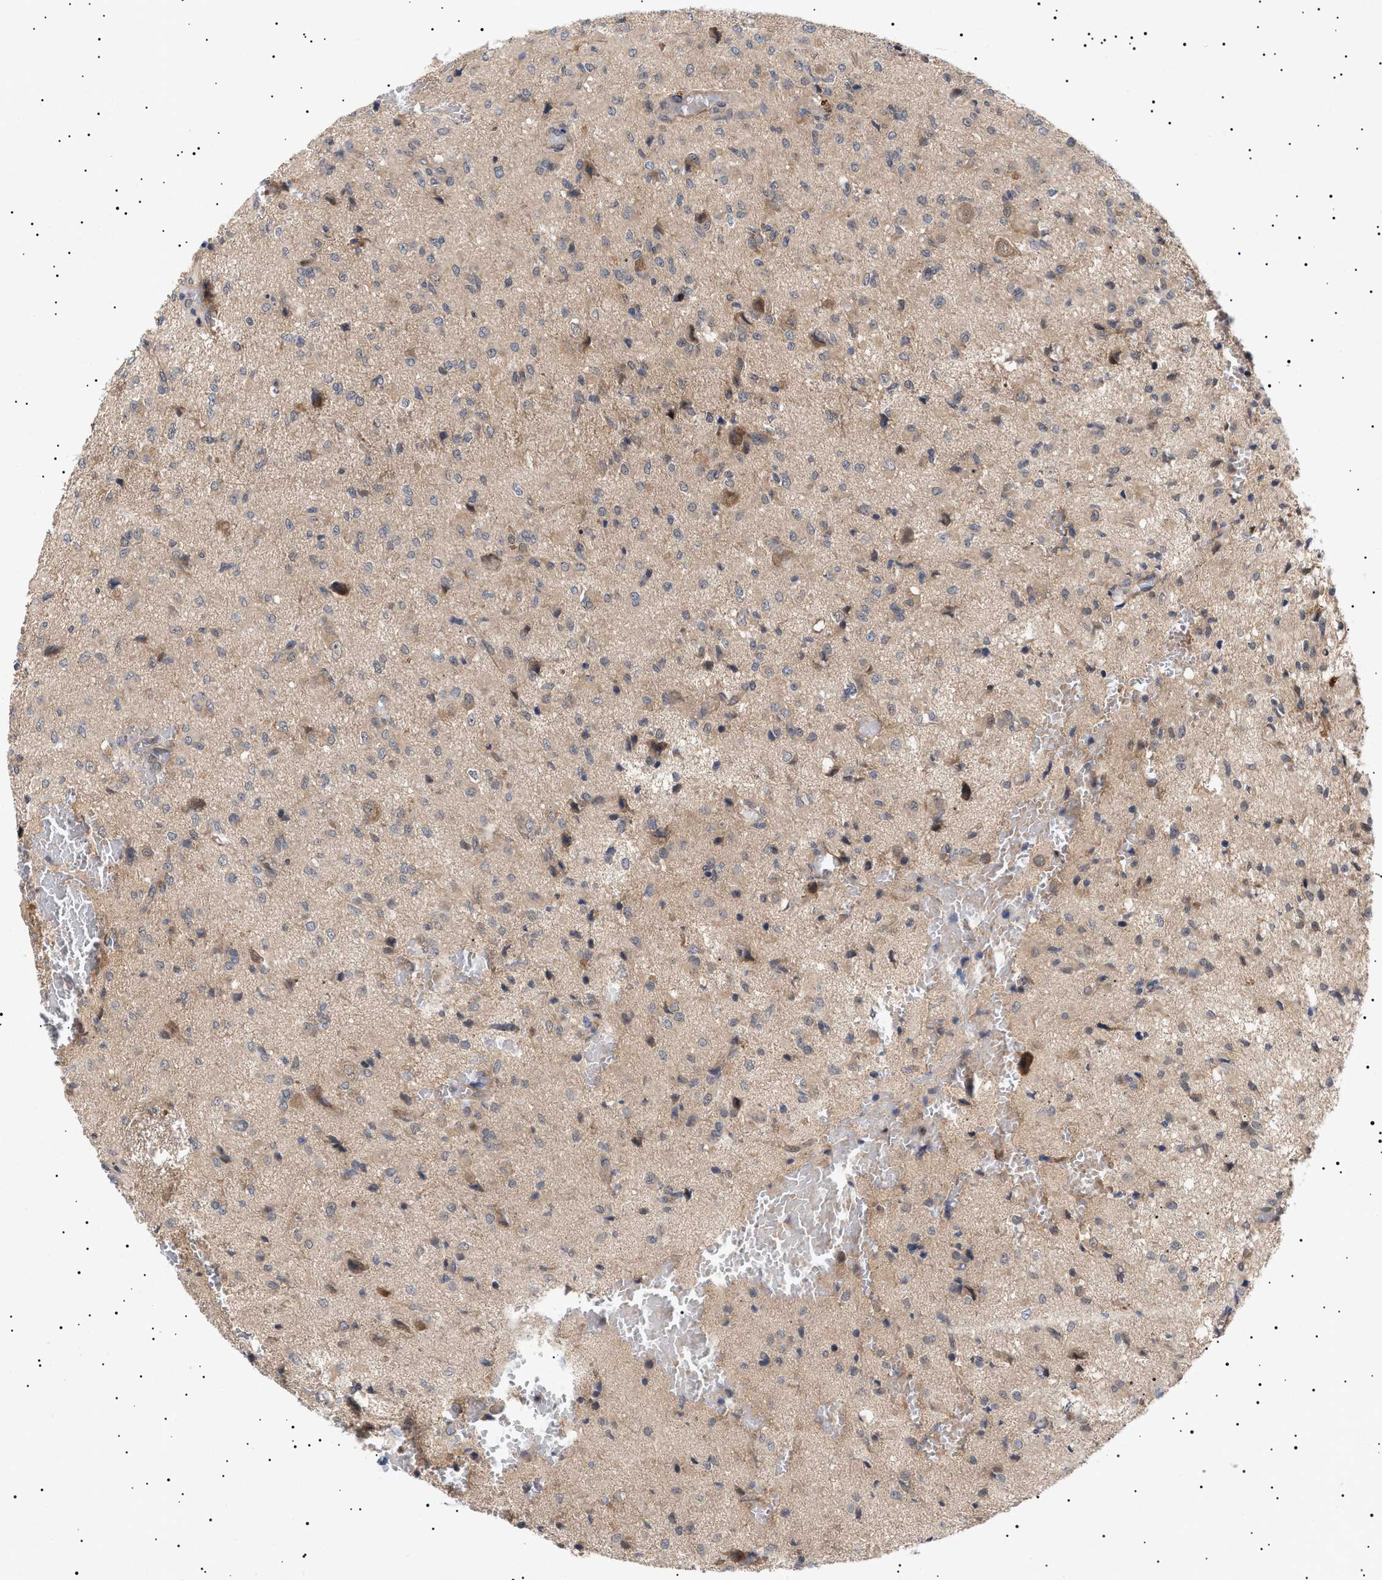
{"staining": {"intensity": "weak", "quantity": ">75%", "location": "cytoplasmic/membranous"}, "tissue": "glioma", "cell_type": "Tumor cells", "image_type": "cancer", "snomed": [{"axis": "morphology", "description": "Glioma, malignant, High grade"}, {"axis": "topography", "description": "Brain"}], "caption": "Malignant high-grade glioma stained with a protein marker displays weak staining in tumor cells.", "gene": "NPLOC4", "patient": {"sex": "female", "age": 59}}